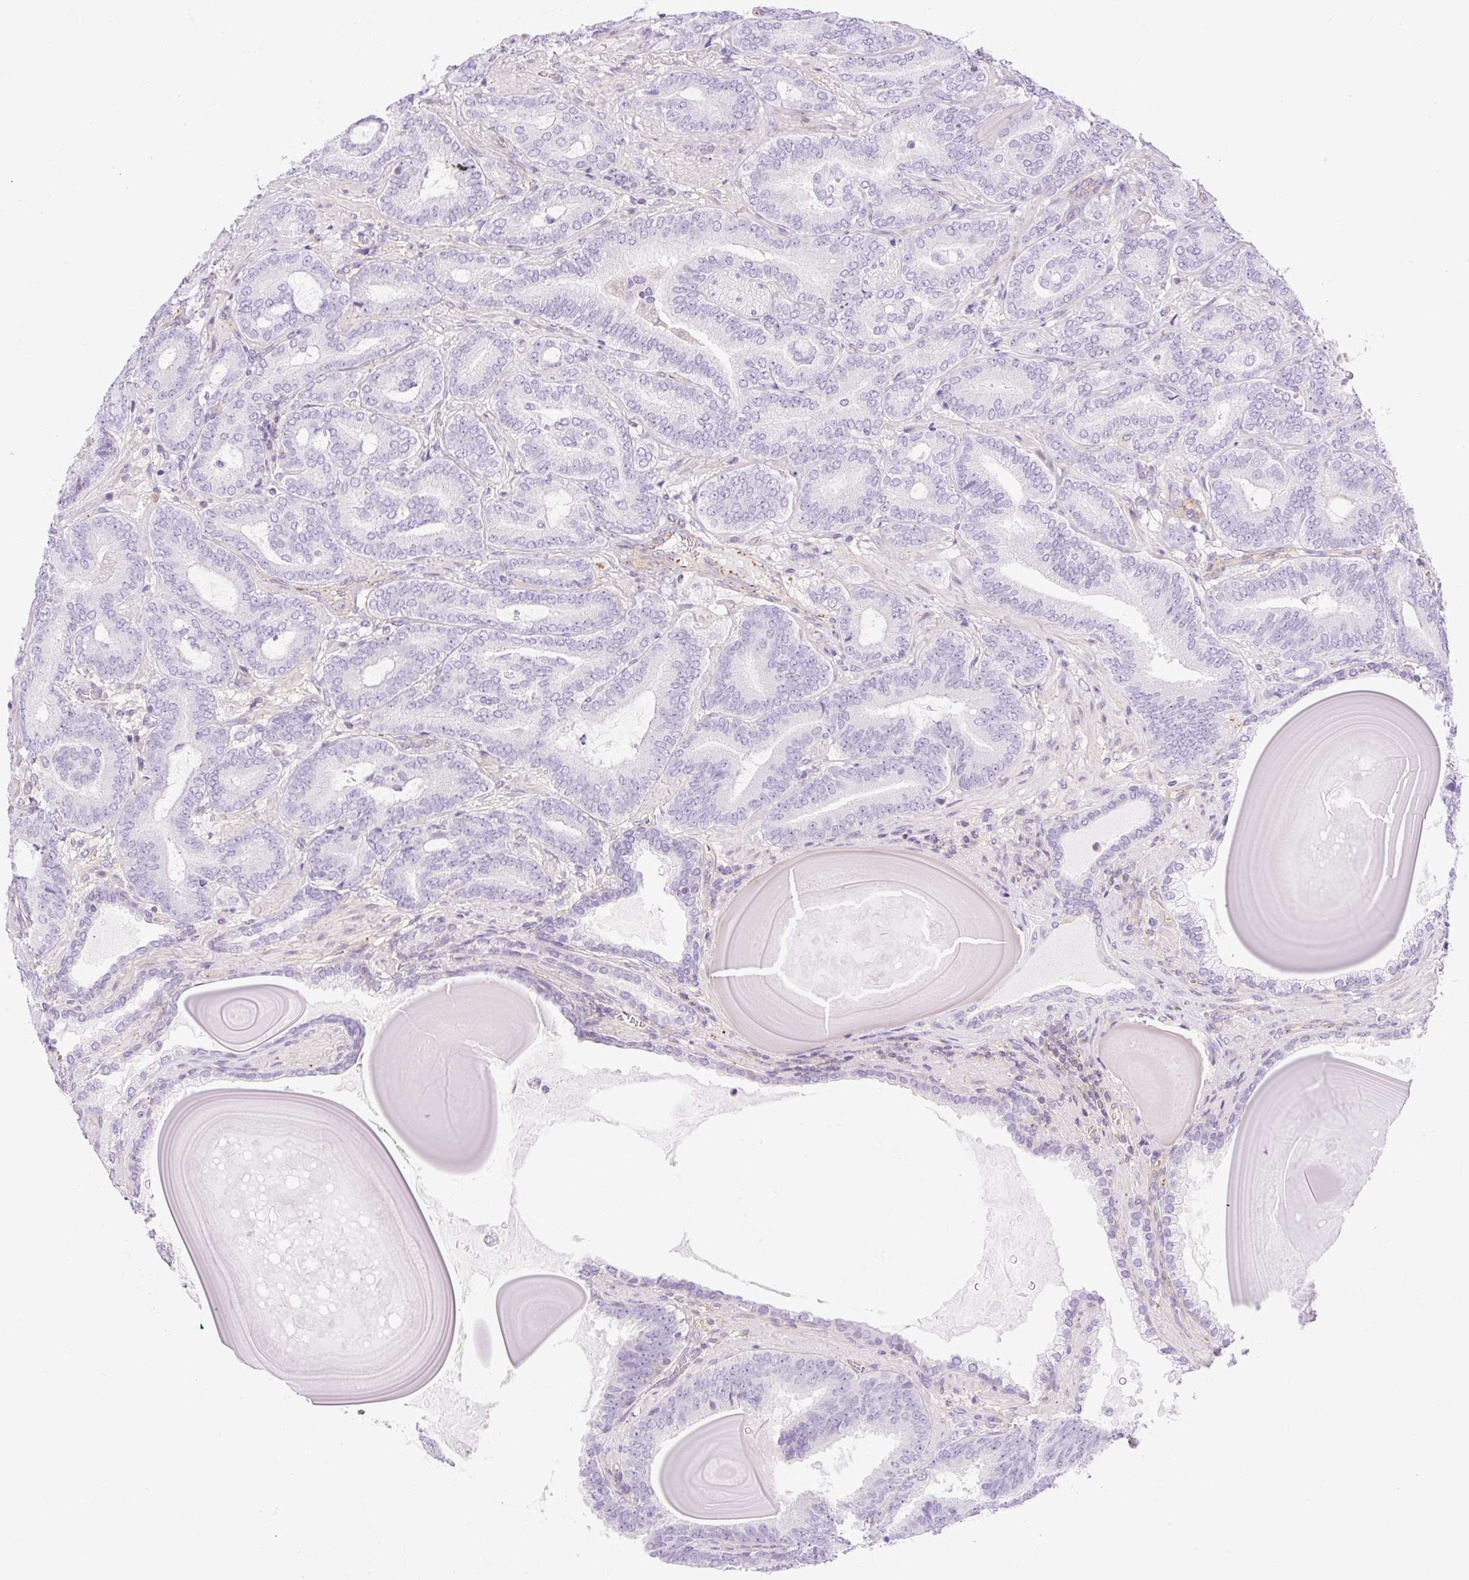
{"staining": {"intensity": "negative", "quantity": "none", "location": "none"}, "tissue": "prostate cancer", "cell_type": "Tumor cells", "image_type": "cancer", "snomed": [{"axis": "morphology", "description": "Adenocarcinoma, High grade"}, {"axis": "topography", "description": "Prostate"}], "caption": "Immunohistochemical staining of prostate adenocarcinoma (high-grade) shows no significant expression in tumor cells. Brightfield microscopy of IHC stained with DAB (brown) and hematoxylin (blue), captured at high magnification.", "gene": "EHD3", "patient": {"sex": "male", "age": 62}}